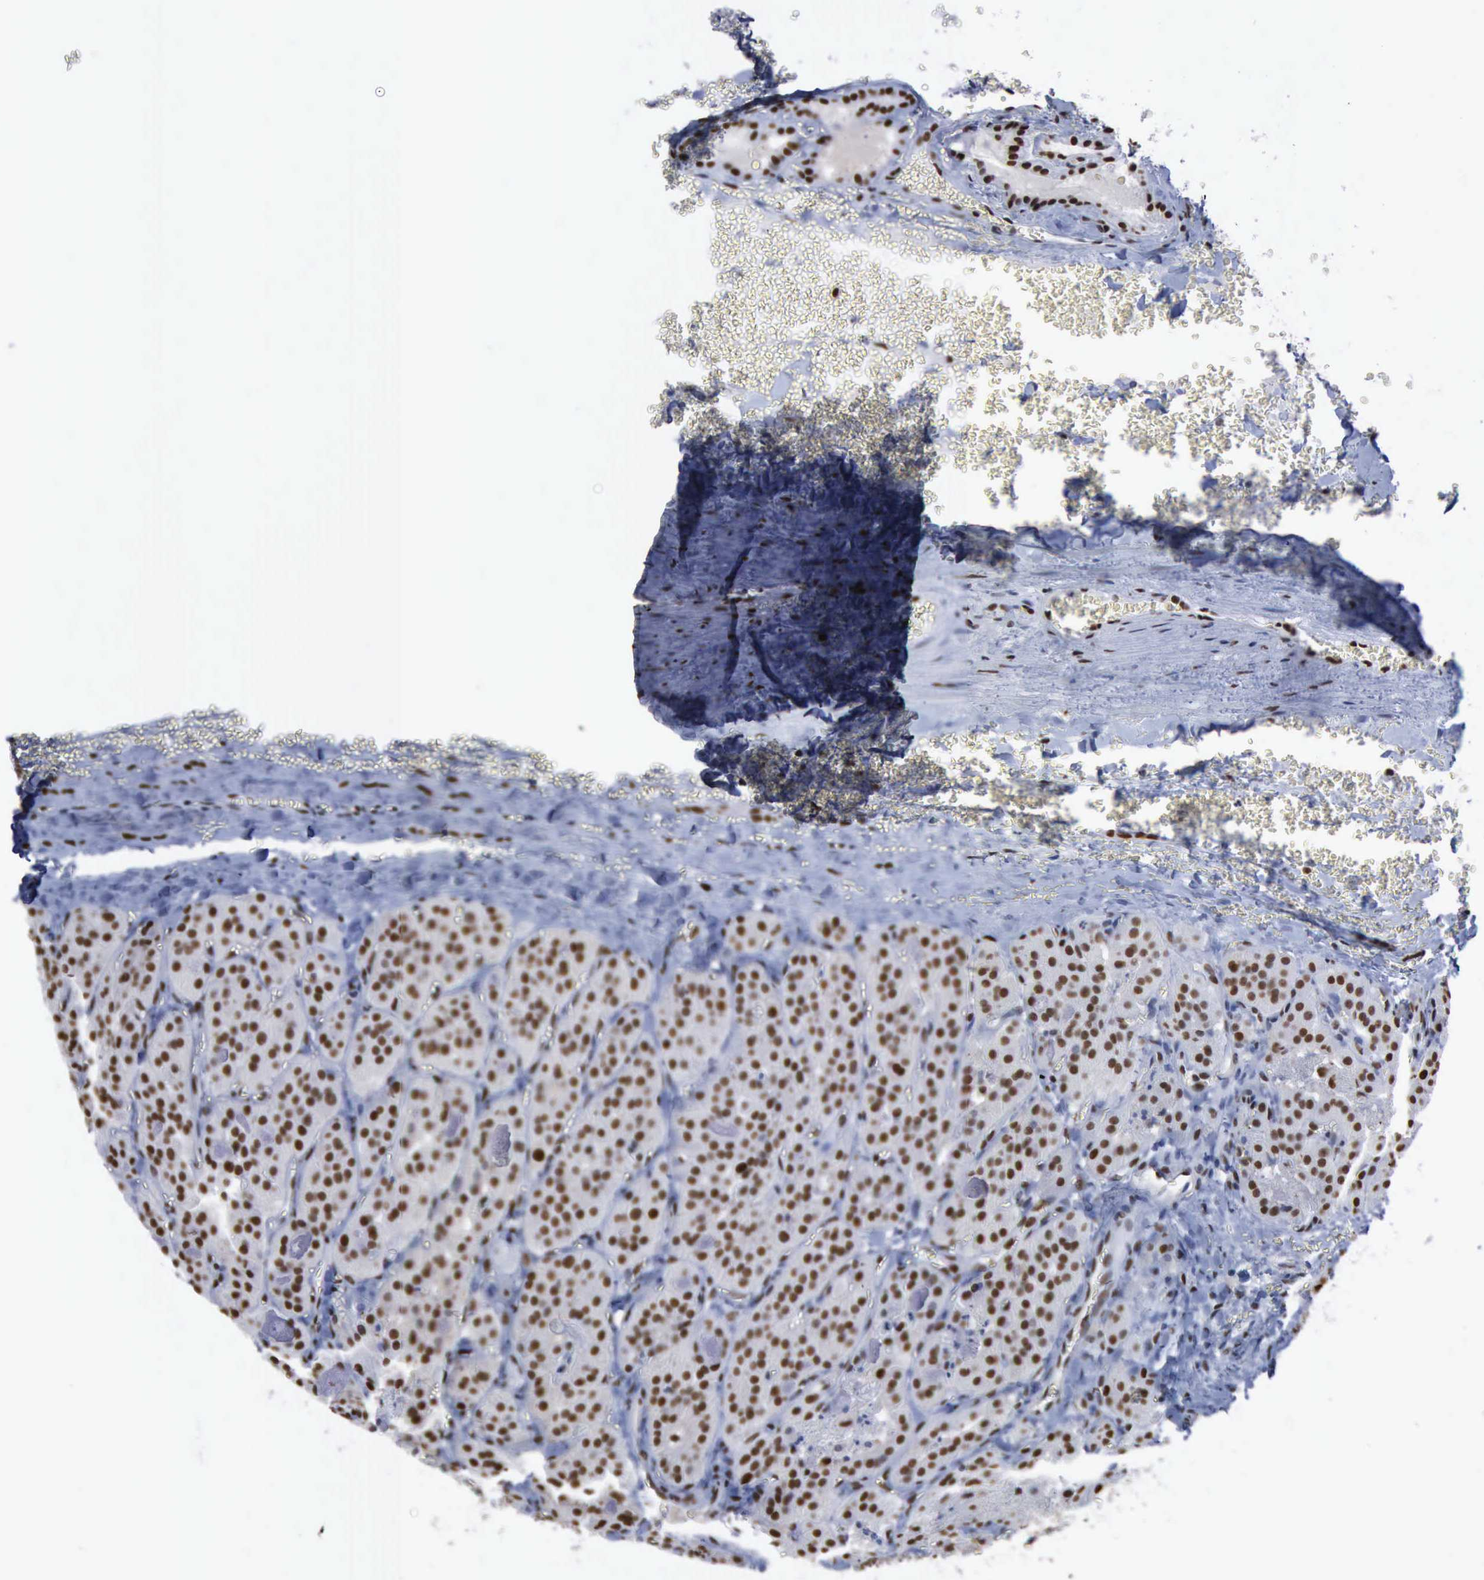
{"staining": {"intensity": "moderate", "quantity": ">75%", "location": "nuclear"}, "tissue": "thyroid cancer", "cell_type": "Tumor cells", "image_type": "cancer", "snomed": [{"axis": "morphology", "description": "Carcinoma, NOS"}, {"axis": "topography", "description": "Thyroid gland"}], "caption": "Thyroid cancer stained with a brown dye demonstrates moderate nuclear positive positivity in approximately >75% of tumor cells.", "gene": "PCNA", "patient": {"sex": "male", "age": 76}}